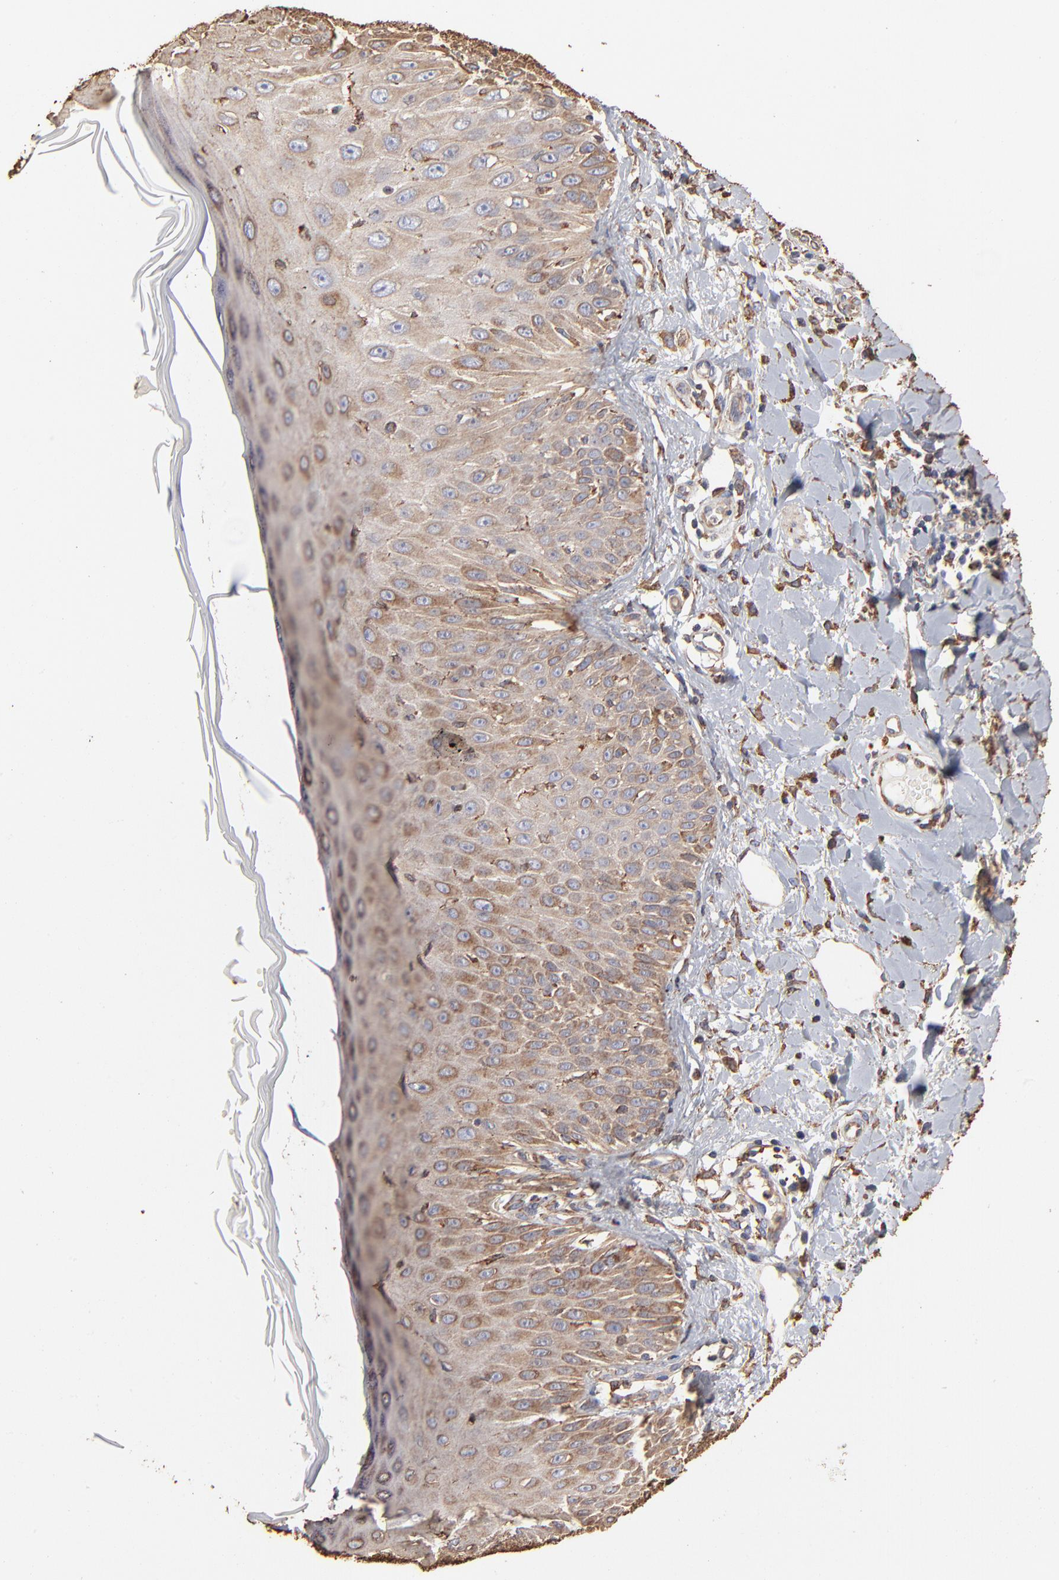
{"staining": {"intensity": "weak", "quantity": "<25%", "location": "cytoplasmic/membranous"}, "tissue": "skin cancer", "cell_type": "Tumor cells", "image_type": "cancer", "snomed": [{"axis": "morphology", "description": "Squamous cell carcinoma, NOS"}, {"axis": "topography", "description": "Skin"}], "caption": "Photomicrograph shows no protein staining in tumor cells of skin squamous cell carcinoma tissue. (DAB (3,3'-diaminobenzidine) IHC with hematoxylin counter stain).", "gene": "PDIA3", "patient": {"sex": "male", "age": 24}}